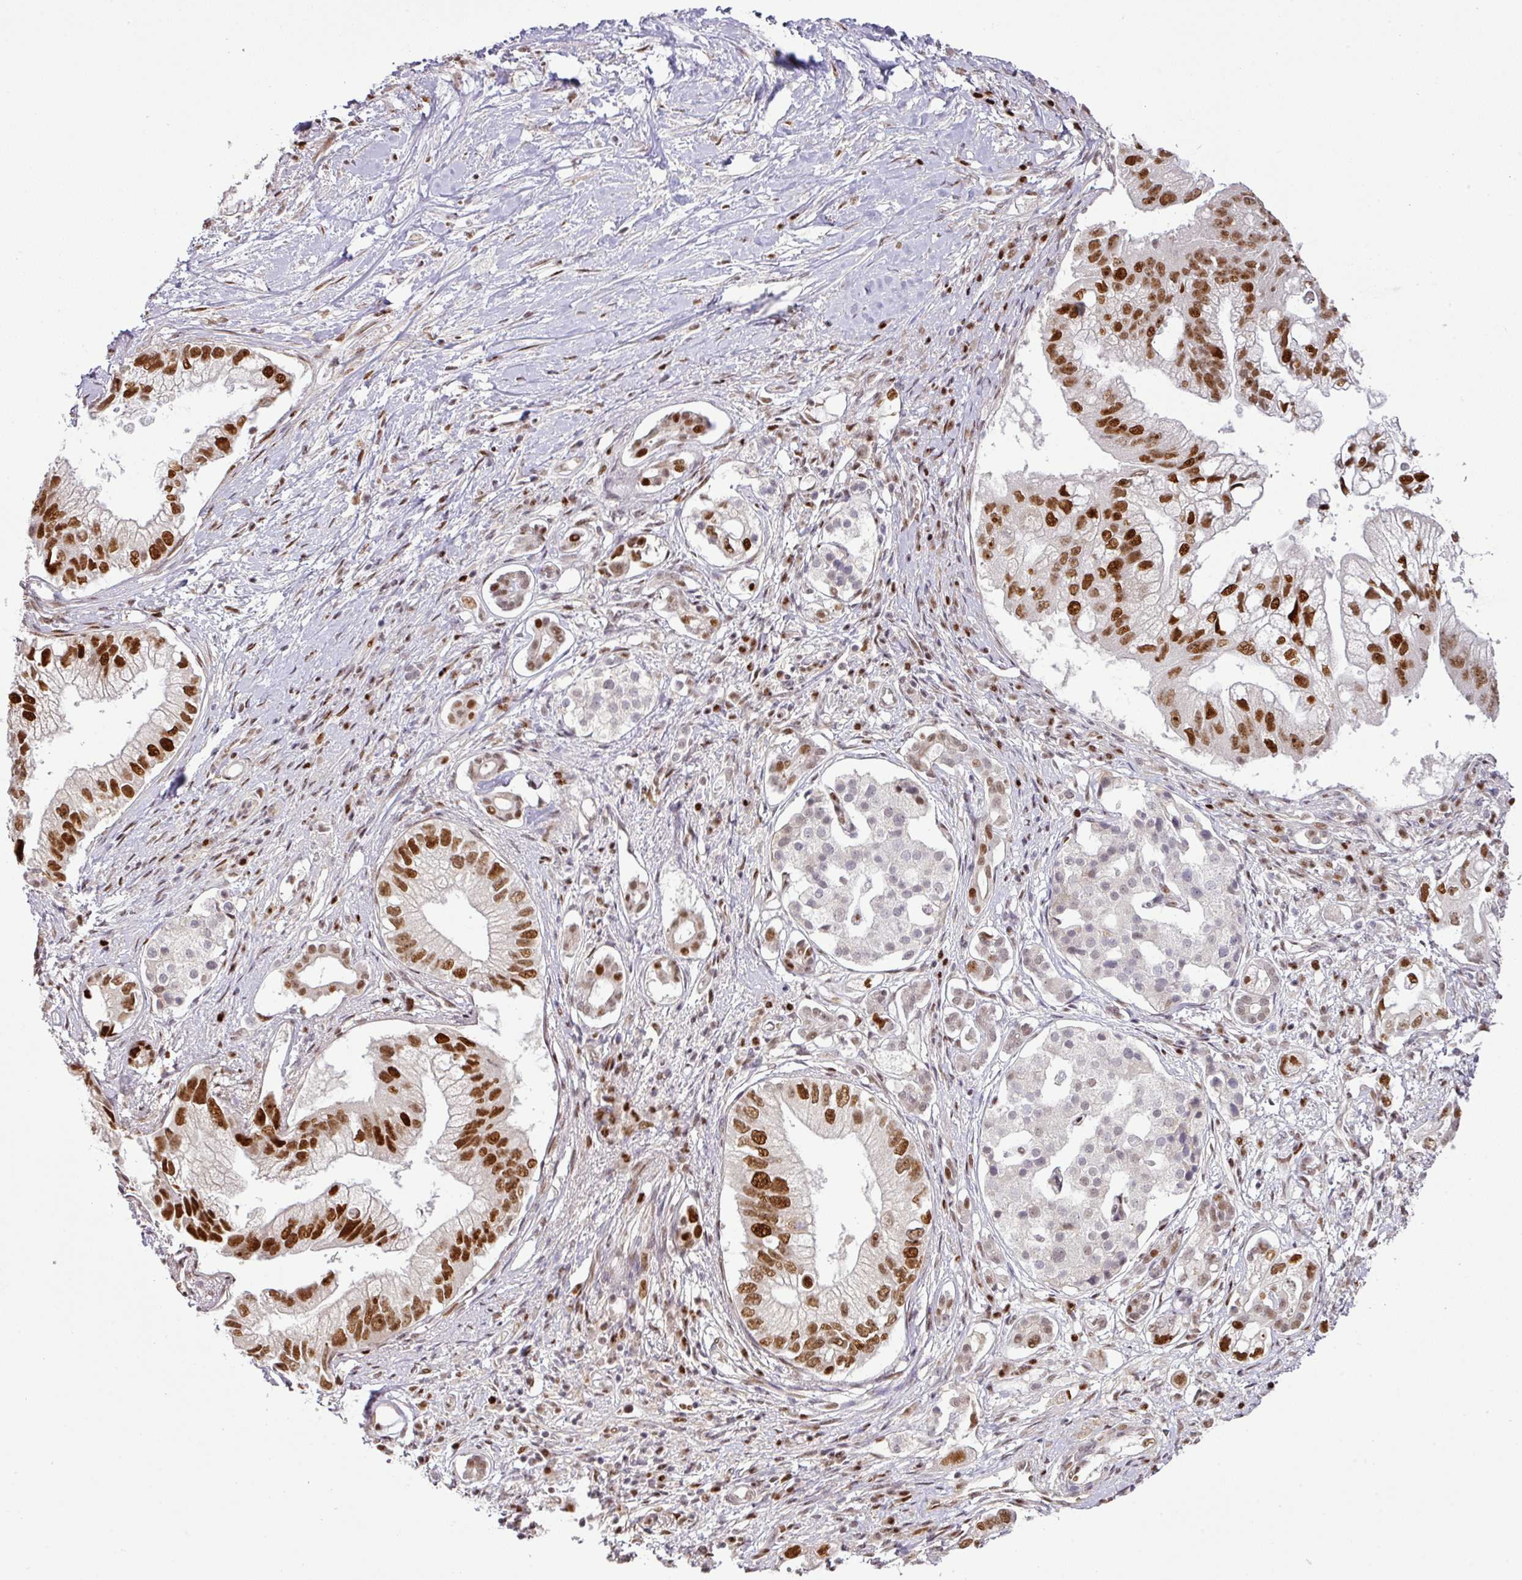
{"staining": {"intensity": "strong", "quantity": ">75%", "location": "nuclear"}, "tissue": "pancreatic cancer", "cell_type": "Tumor cells", "image_type": "cancer", "snomed": [{"axis": "morphology", "description": "Adenocarcinoma, NOS"}, {"axis": "topography", "description": "Pancreas"}], "caption": "A high-resolution histopathology image shows immunohistochemistry (IHC) staining of pancreatic cancer, which displays strong nuclear positivity in about >75% of tumor cells.", "gene": "MYSM1", "patient": {"sex": "male", "age": 70}}